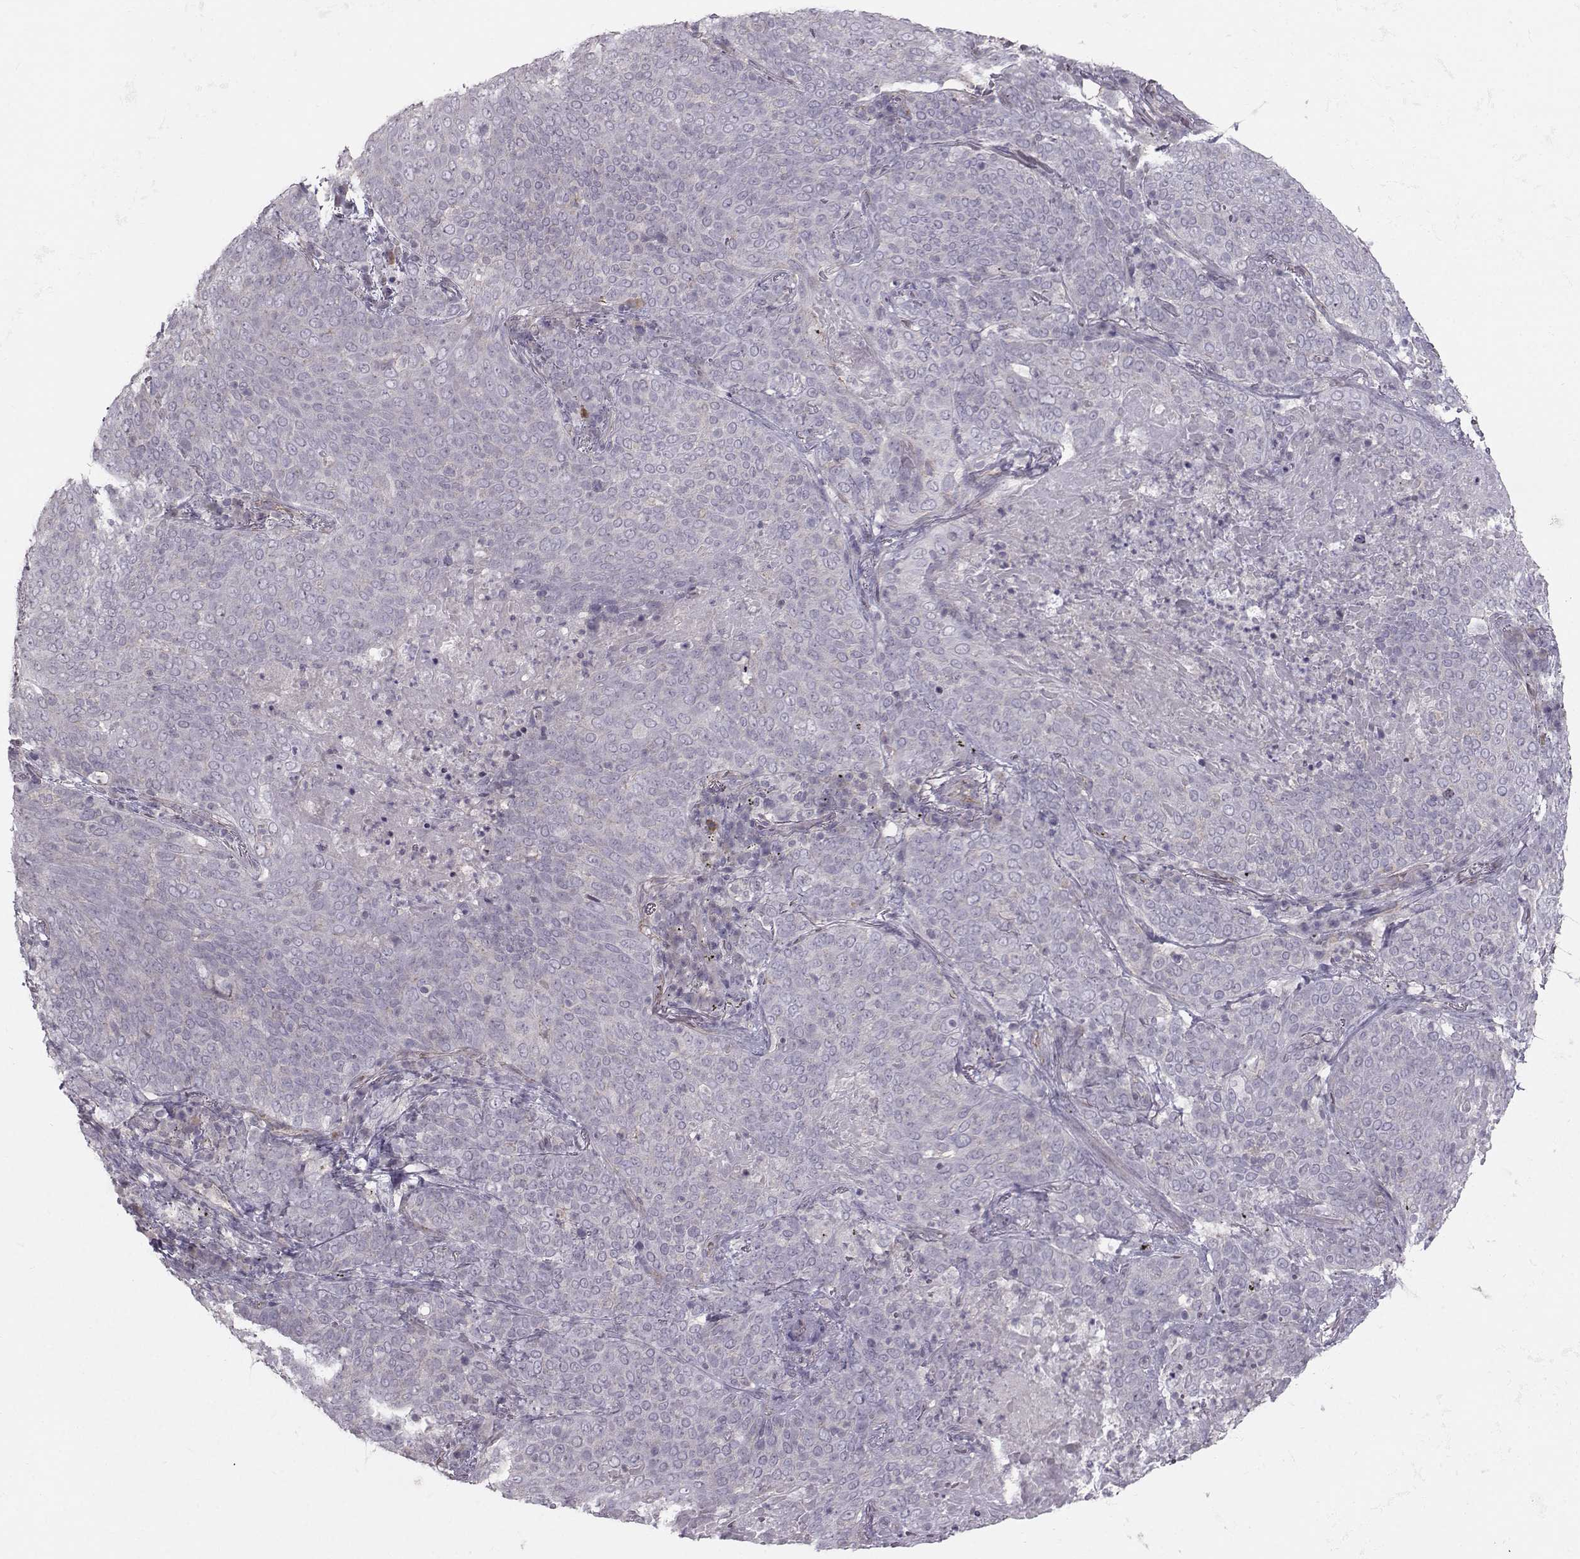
{"staining": {"intensity": "negative", "quantity": "none", "location": "none"}, "tissue": "lung cancer", "cell_type": "Tumor cells", "image_type": "cancer", "snomed": [{"axis": "morphology", "description": "Squamous cell carcinoma, NOS"}, {"axis": "topography", "description": "Lung"}], "caption": "The image reveals no significant positivity in tumor cells of squamous cell carcinoma (lung).", "gene": "MAST1", "patient": {"sex": "male", "age": 82}}